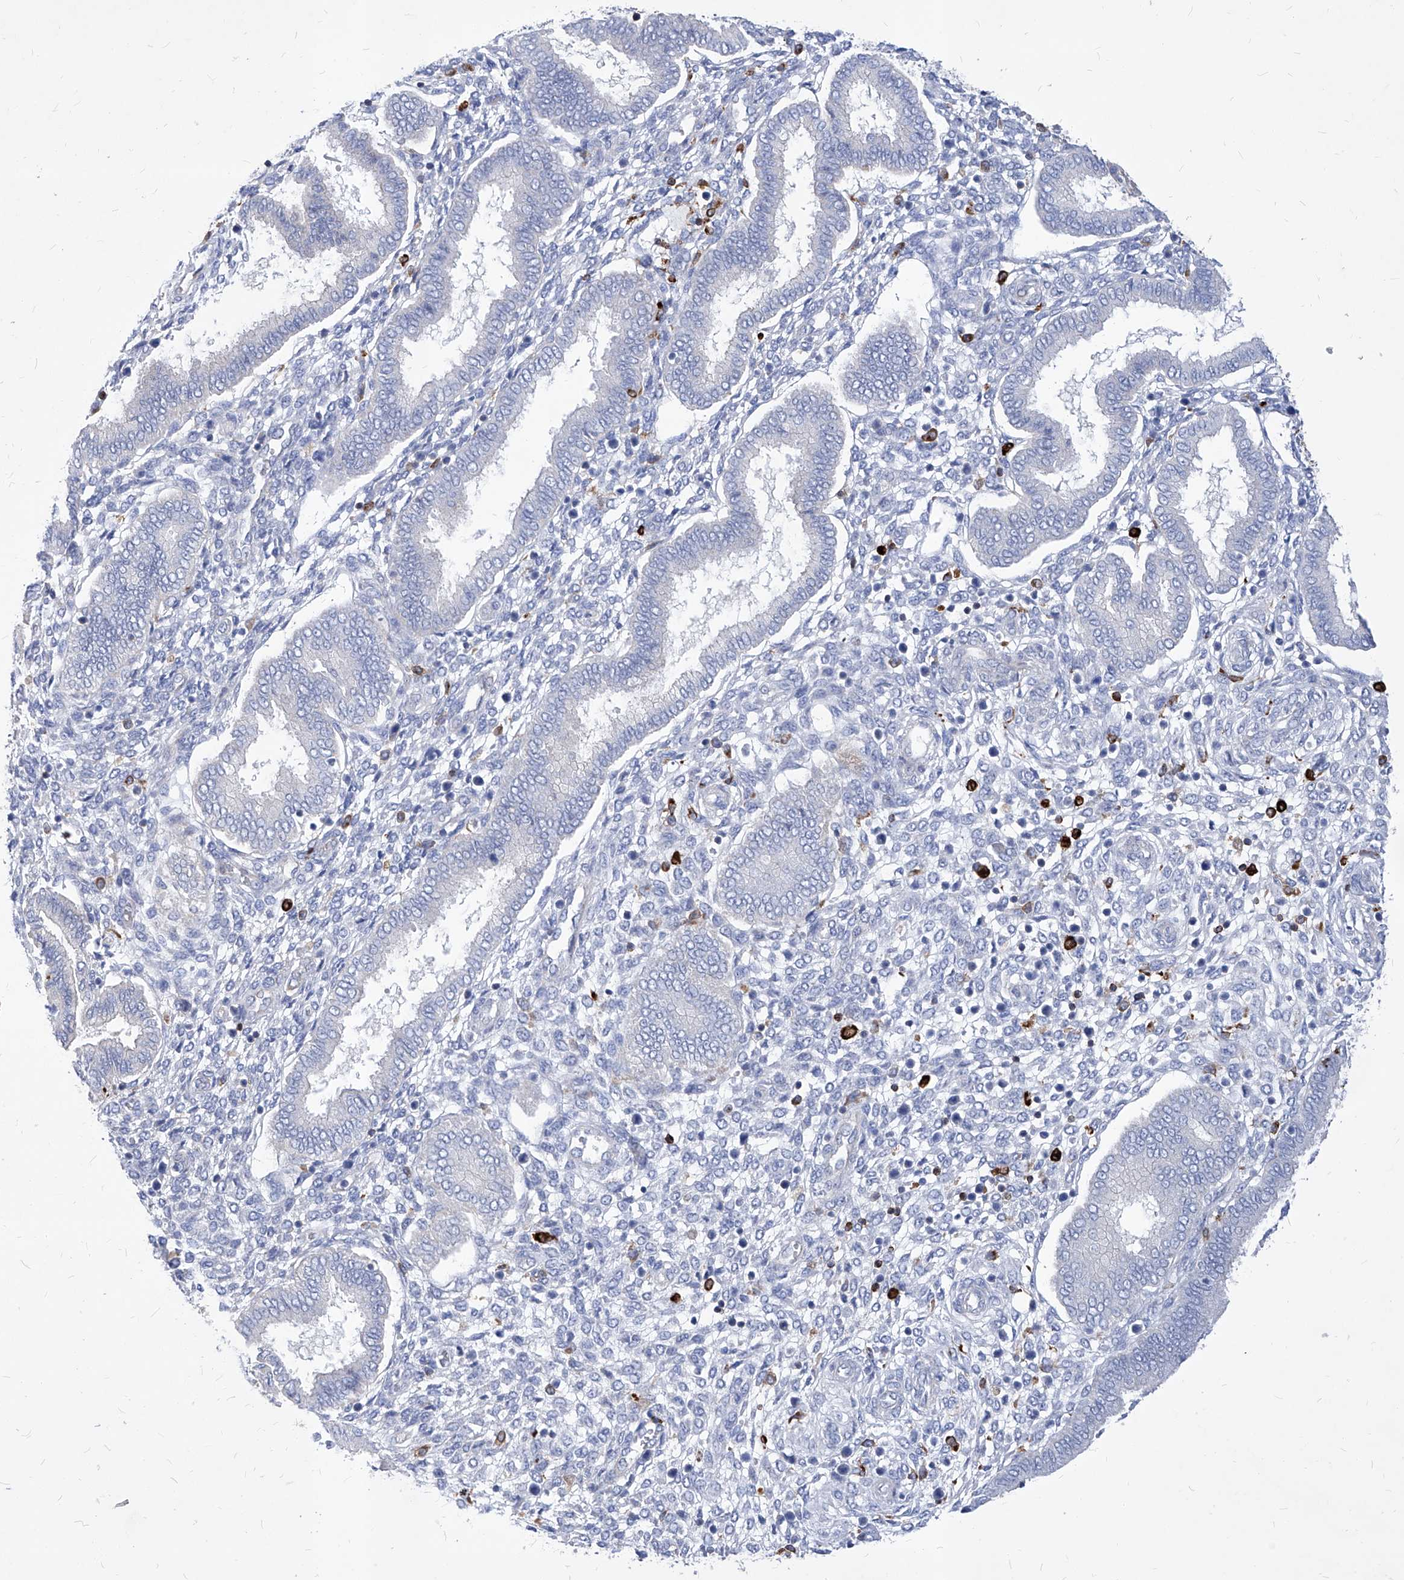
{"staining": {"intensity": "negative", "quantity": "none", "location": "none"}, "tissue": "endometrium", "cell_type": "Cells in endometrial stroma", "image_type": "normal", "snomed": [{"axis": "morphology", "description": "Normal tissue, NOS"}, {"axis": "topography", "description": "Endometrium"}], "caption": "Human endometrium stained for a protein using immunohistochemistry (IHC) shows no staining in cells in endometrial stroma.", "gene": "UBOX5", "patient": {"sex": "female", "age": 24}}